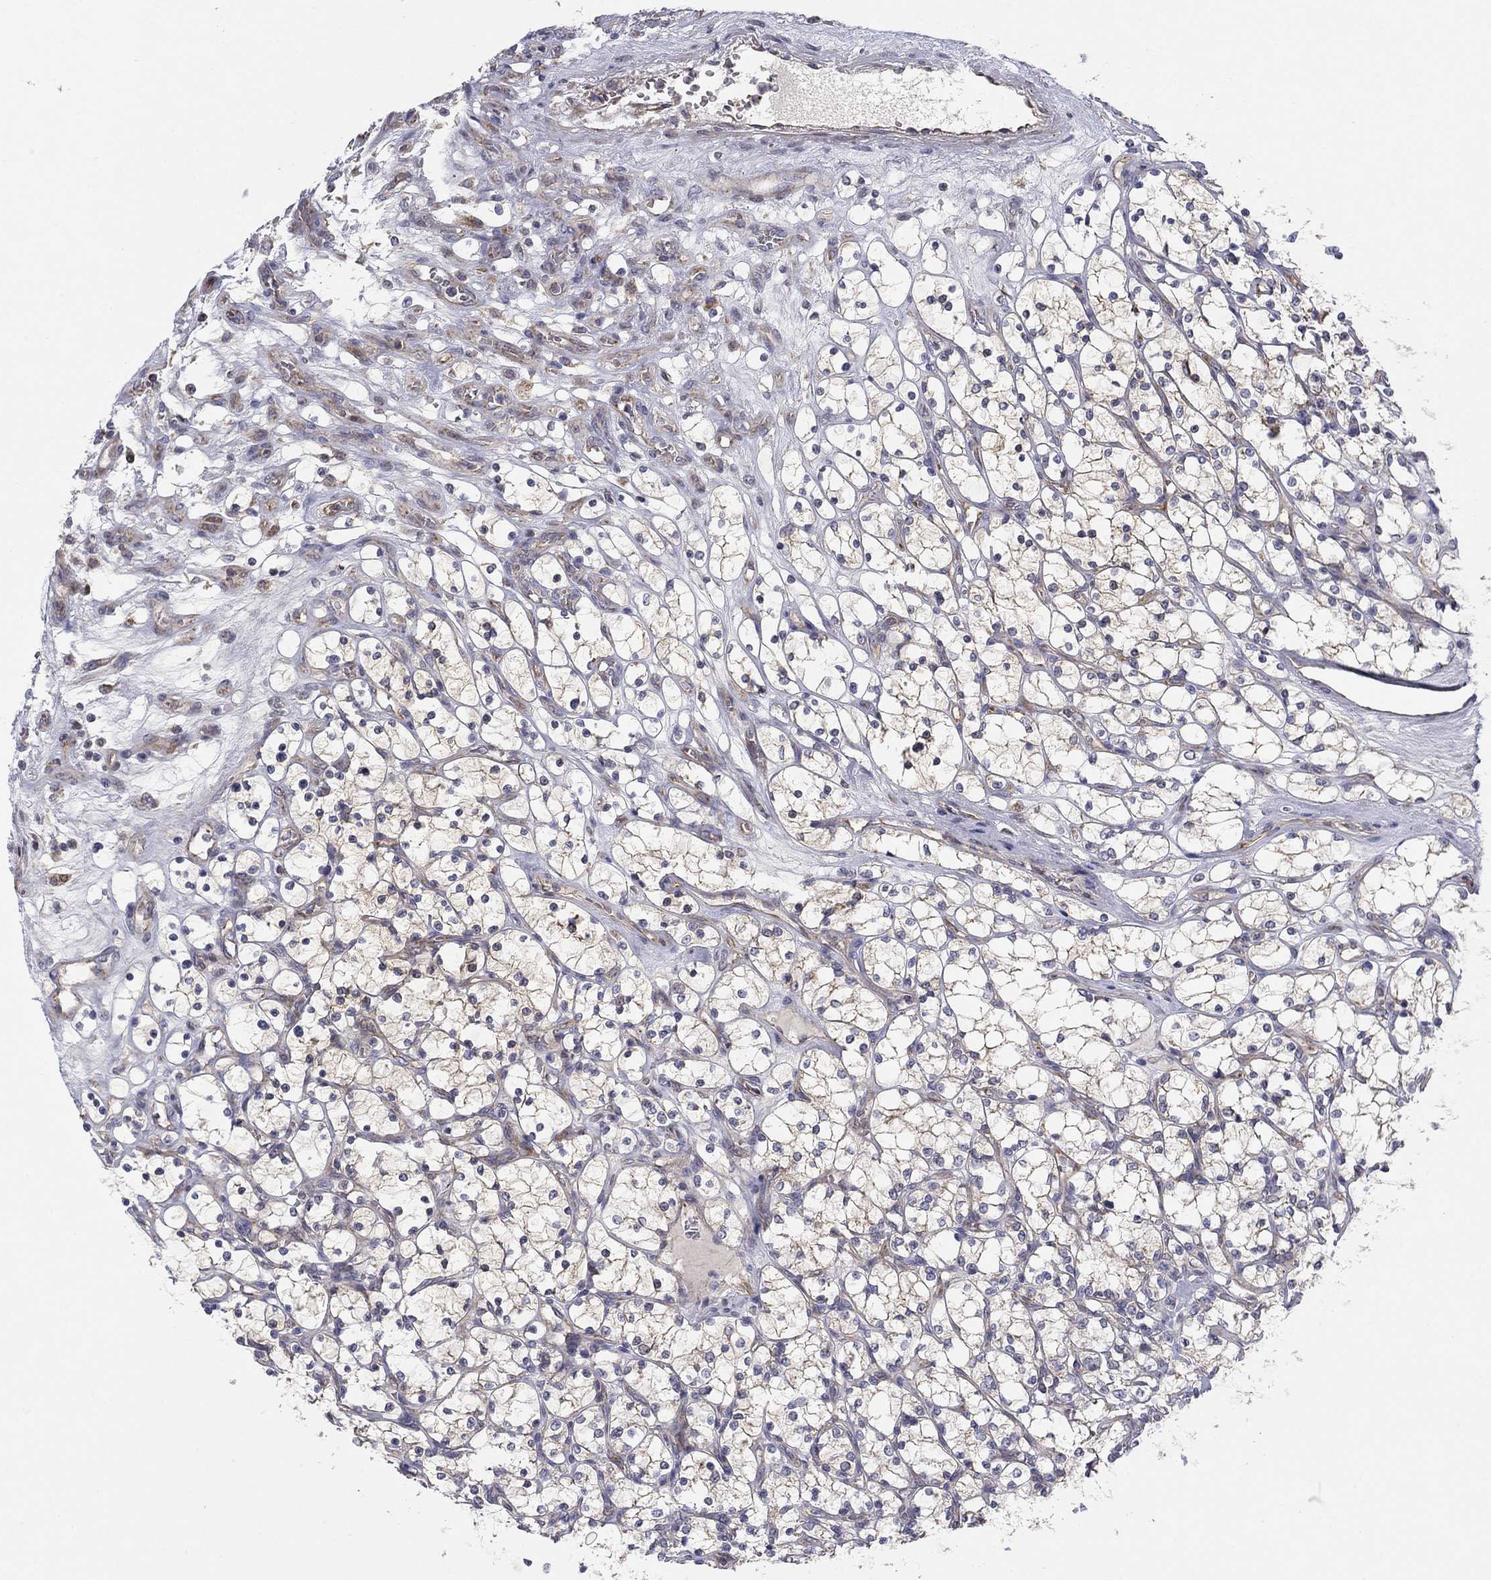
{"staining": {"intensity": "moderate", "quantity": "<25%", "location": "cytoplasmic/membranous"}, "tissue": "renal cancer", "cell_type": "Tumor cells", "image_type": "cancer", "snomed": [{"axis": "morphology", "description": "Adenocarcinoma, NOS"}, {"axis": "topography", "description": "Kidney"}], "caption": "Protein expression analysis of renal cancer (adenocarcinoma) demonstrates moderate cytoplasmic/membranous positivity in about <25% of tumor cells.", "gene": "MMAA", "patient": {"sex": "female", "age": 69}}